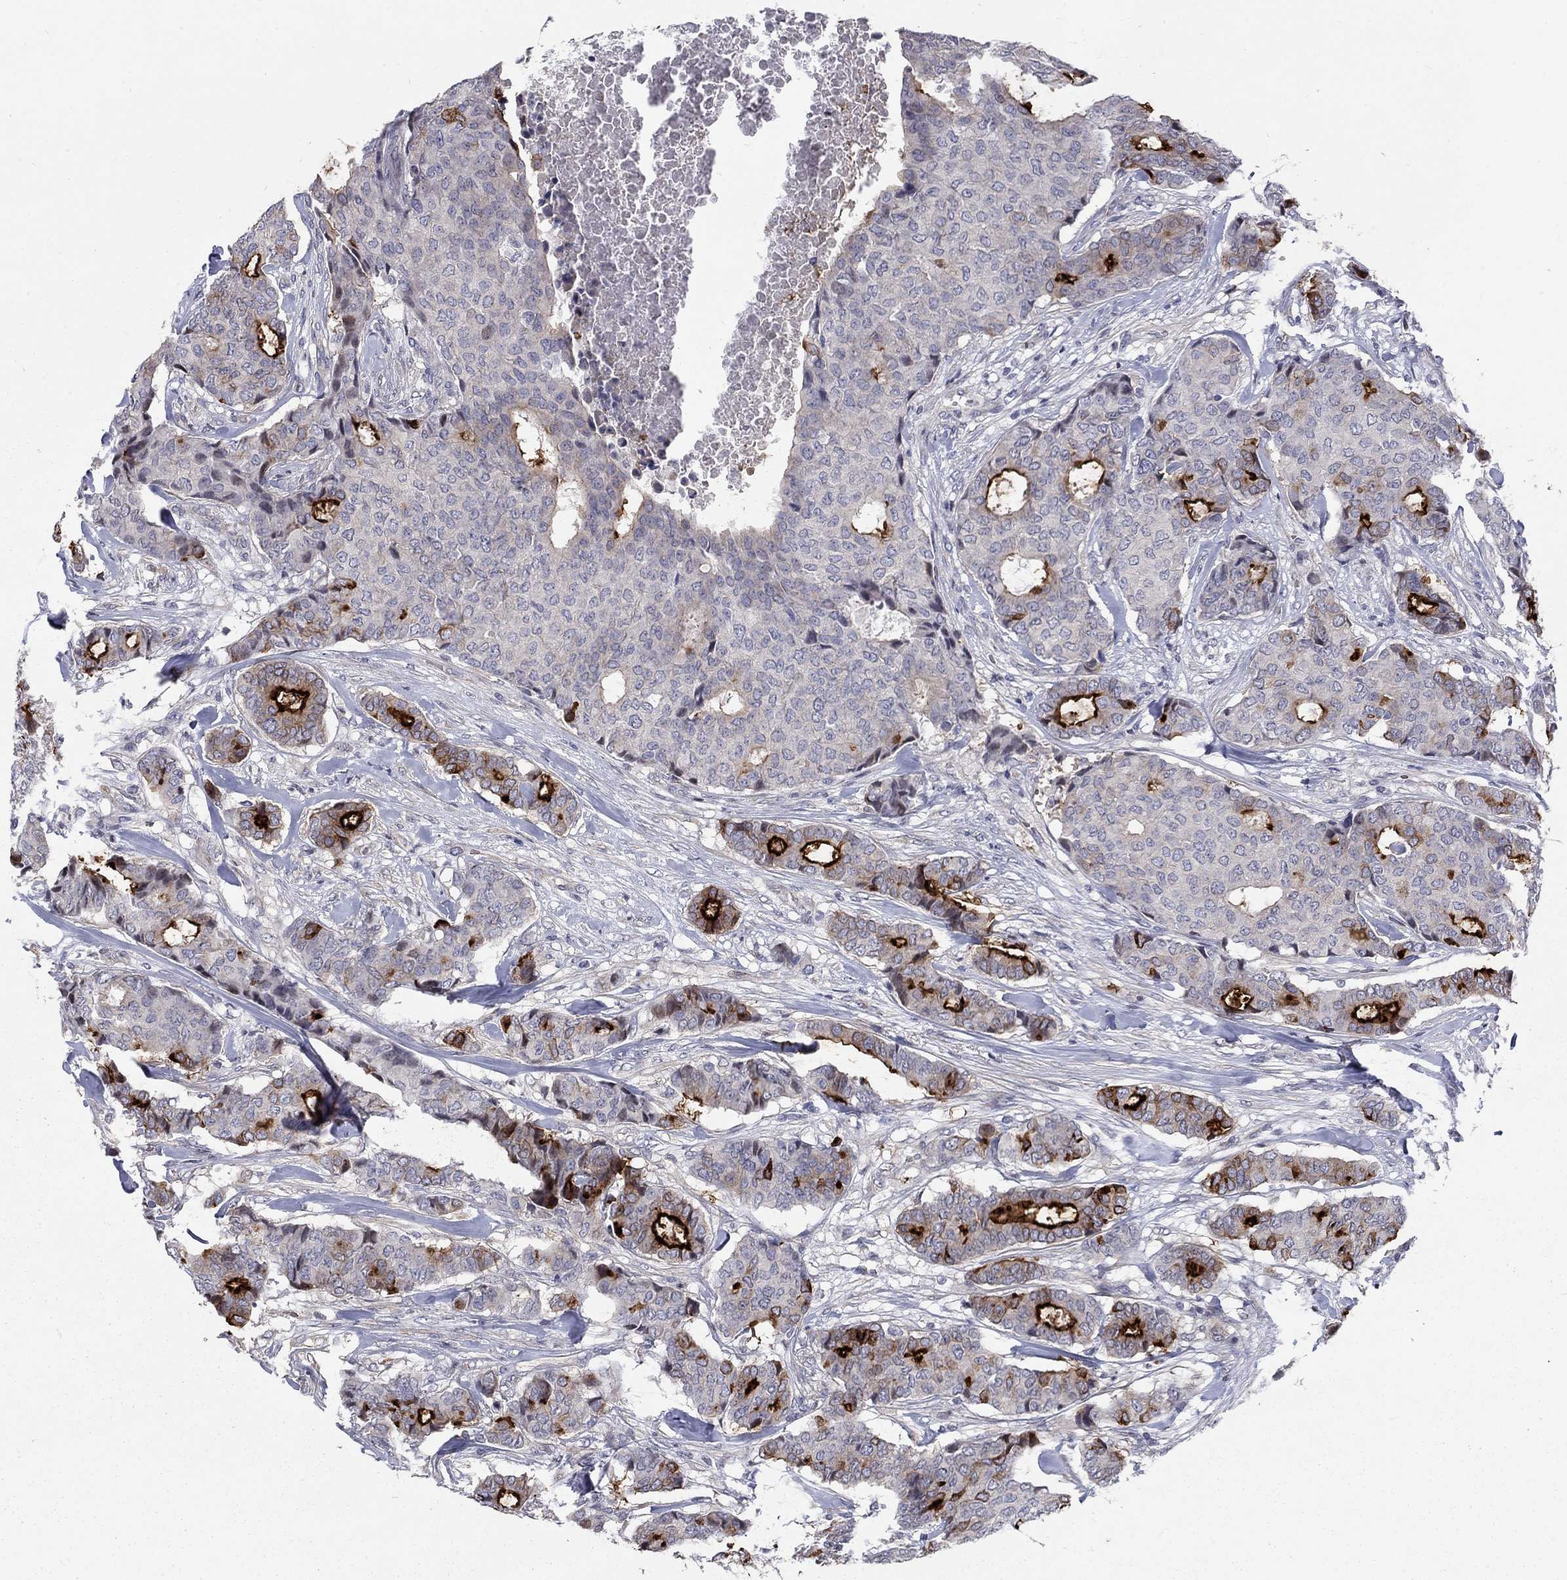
{"staining": {"intensity": "strong", "quantity": "<25%", "location": "cytoplasmic/membranous"}, "tissue": "breast cancer", "cell_type": "Tumor cells", "image_type": "cancer", "snomed": [{"axis": "morphology", "description": "Duct carcinoma"}, {"axis": "topography", "description": "Breast"}], "caption": "A brown stain shows strong cytoplasmic/membranous positivity of a protein in breast cancer (invasive ductal carcinoma) tumor cells. (brown staining indicates protein expression, while blue staining denotes nuclei).", "gene": "SLC1A1", "patient": {"sex": "female", "age": 75}}